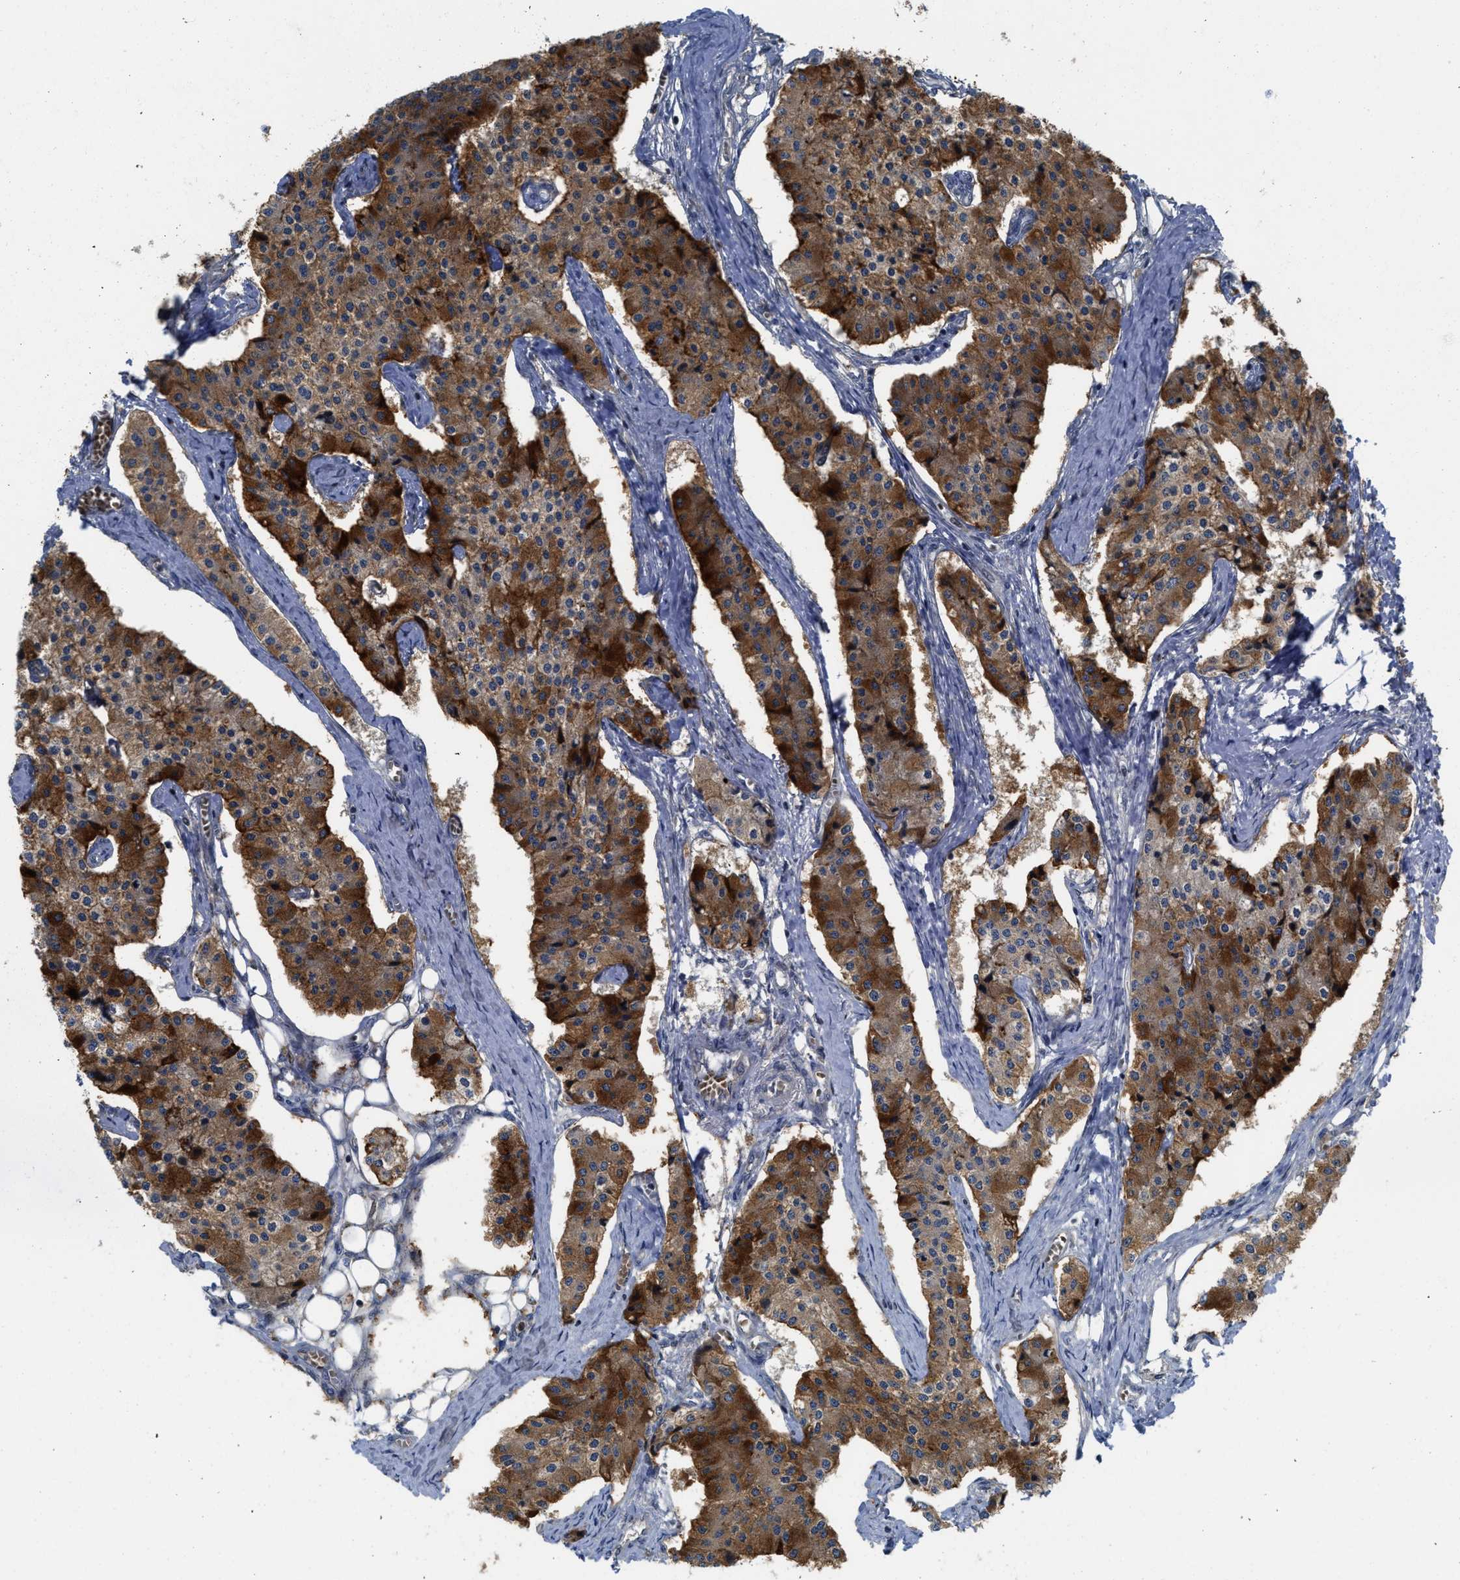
{"staining": {"intensity": "strong", "quantity": "25%-75%", "location": "cytoplasmic/membranous"}, "tissue": "carcinoid", "cell_type": "Tumor cells", "image_type": "cancer", "snomed": [{"axis": "morphology", "description": "Carcinoid, malignant, NOS"}, {"axis": "topography", "description": "Colon"}], "caption": "Protein expression analysis of human carcinoid (malignant) reveals strong cytoplasmic/membranous positivity in about 25%-75% of tumor cells.", "gene": "DNAJC28", "patient": {"sex": "female", "age": 52}}